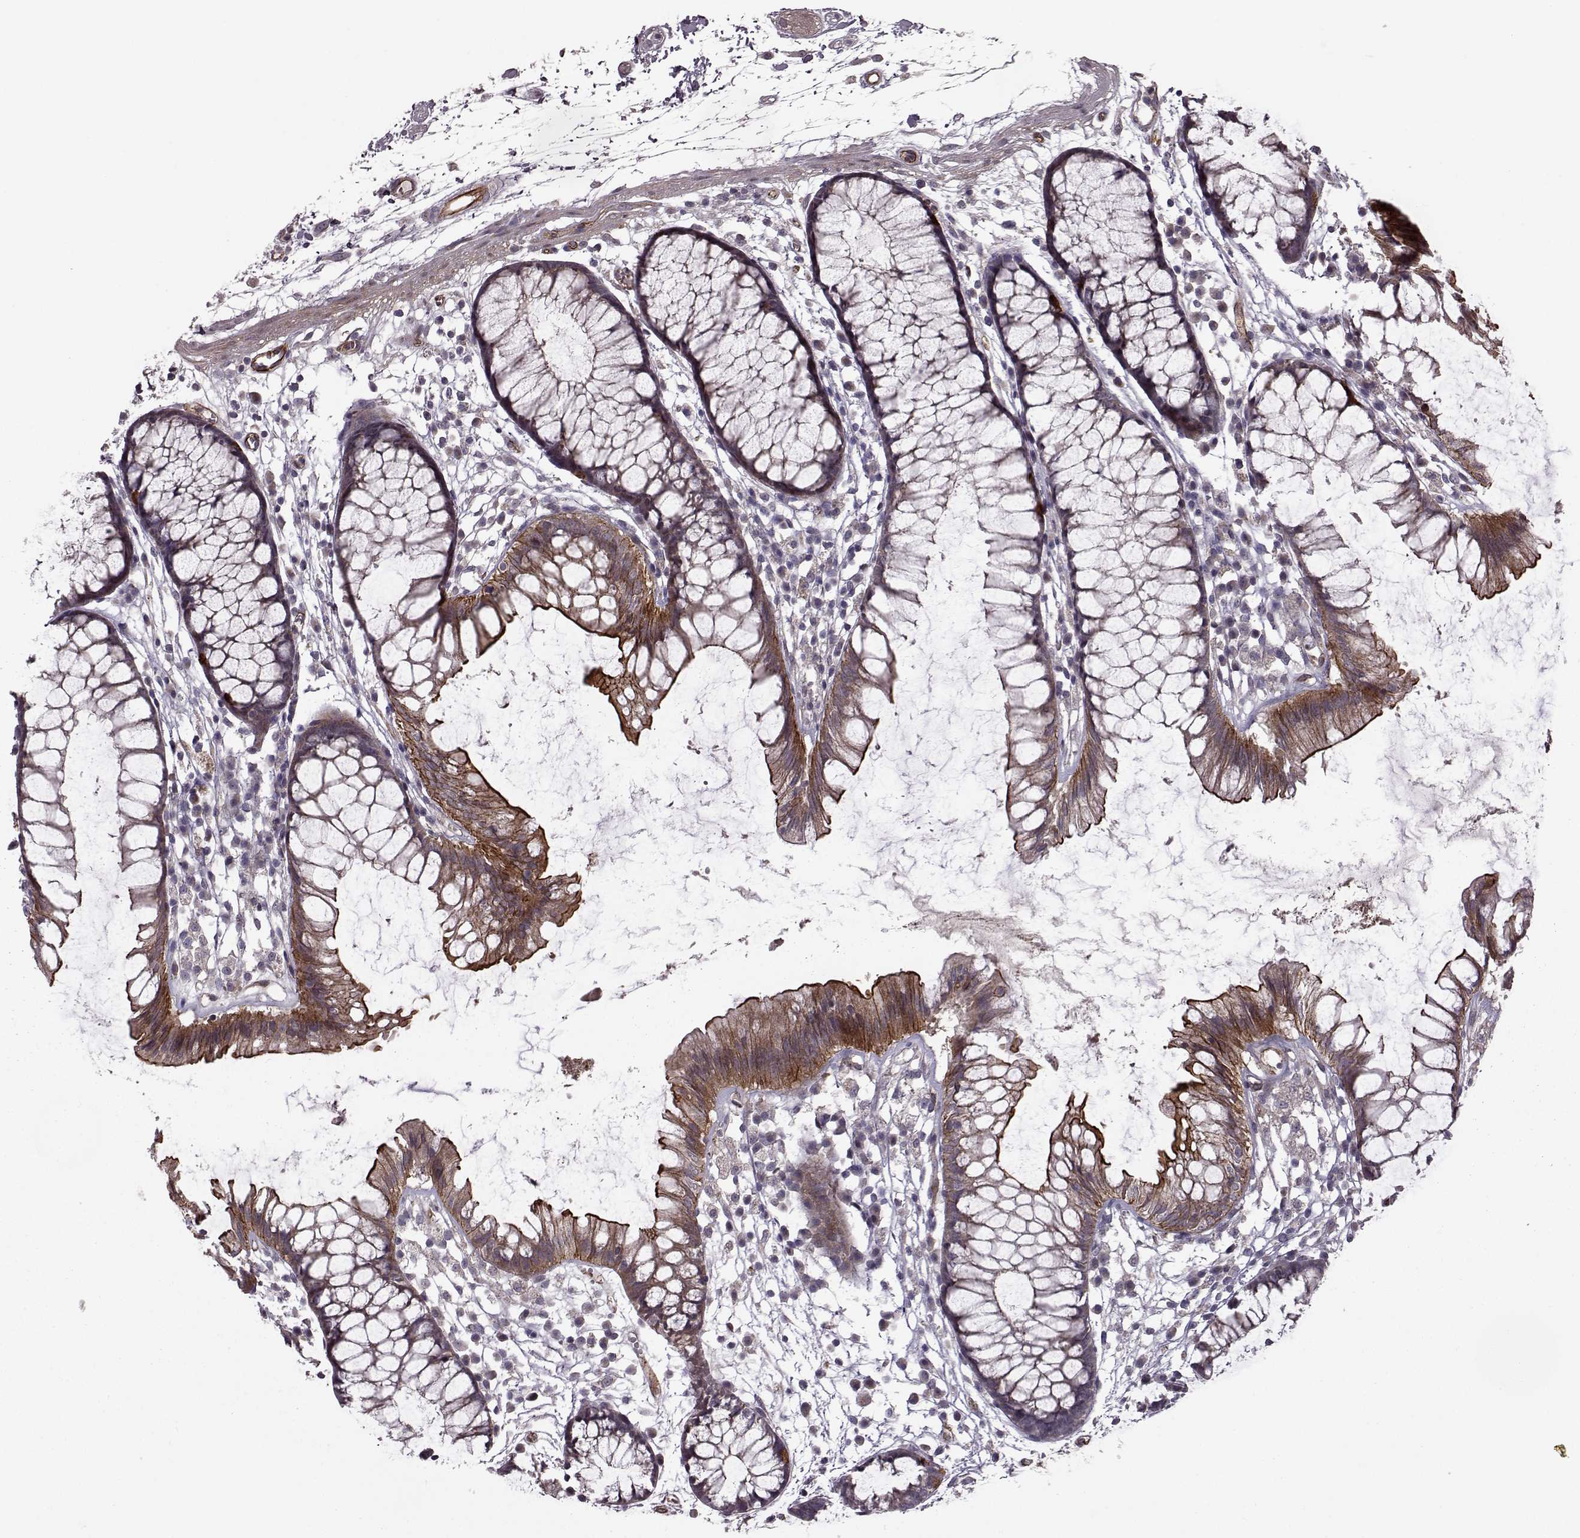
{"staining": {"intensity": "strong", "quantity": ">75%", "location": "cytoplasmic/membranous"}, "tissue": "colon", "cell_type": "Endothelial cells", "image_type": "normal", "snomed": [{"axis": "morphology", "description": "Normal tissue, NOS"}, {"axis": "morphology", "description": "Adenocarcinoma, NOS"}, {"axis": "topography", "description": "Colon"}], "caption": "IHC of benign colon exhibits high levels of strong cytoplasmic/membranous expression in approximately >75% of endothelial cells.", "gene": "SYNPO", "patient": {"sex": "male", "age": 65}}